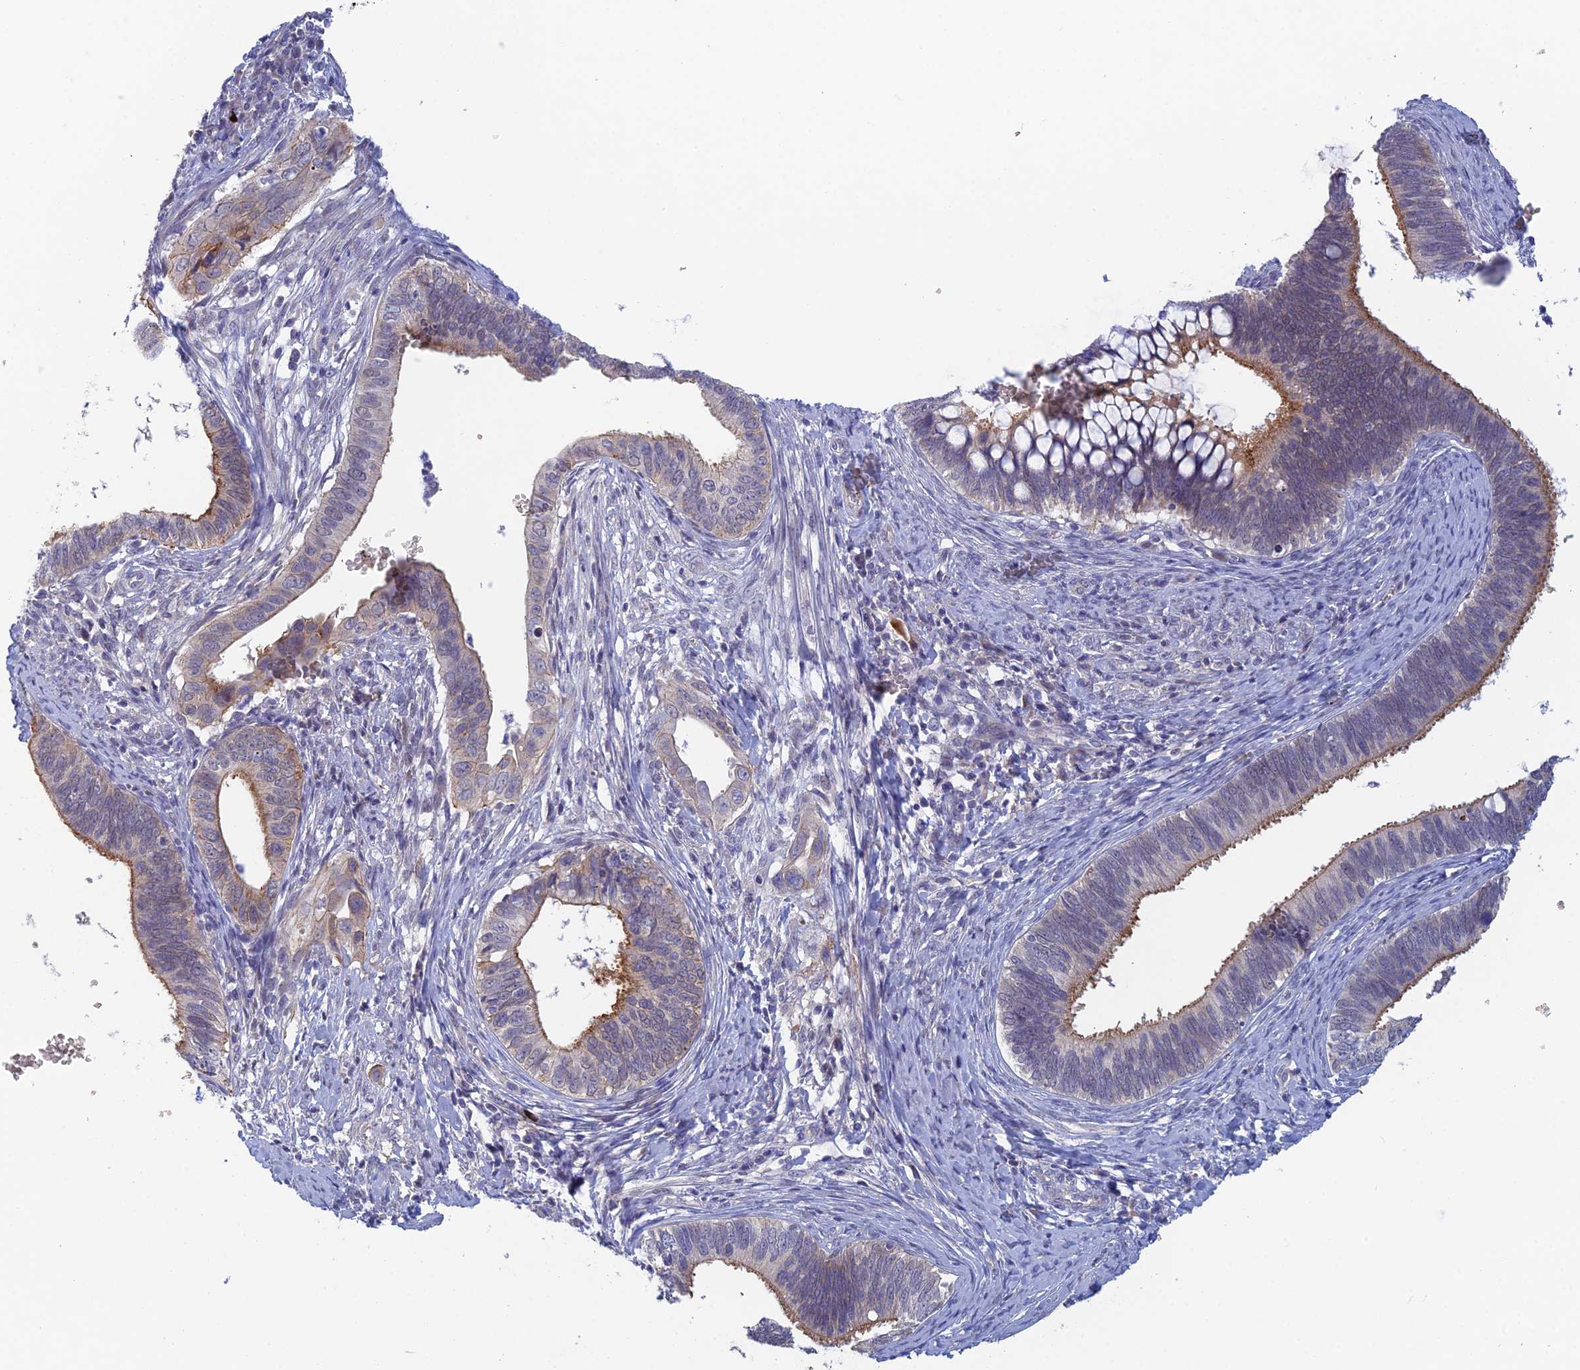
{"staining": {"intensity": "moderate", "quantity": "<25%", "location": "cytoplasmic/membranous"}, "tissue": "cervical cancer", "cell_type": "Tumor cells", "image_type": "cancer", "snomed": [{"axis": "morphology", "description": "Adenocarcinoma, NOS"}, {"axis": "topography", "description": "Cervix"}], "caption": "A low amount of moderate cytoplasmic/membranous staining is seen in about <25% of tumor cells in cervical cancer tissue. Using DAB (3,3'-diaminobenzidine) (brown) and hematoxylin (blue) stains, captured at high magnification using brightfield microscopy.", "gene": "GIPC1", "patient": {"sex": "female", "age": 42}}